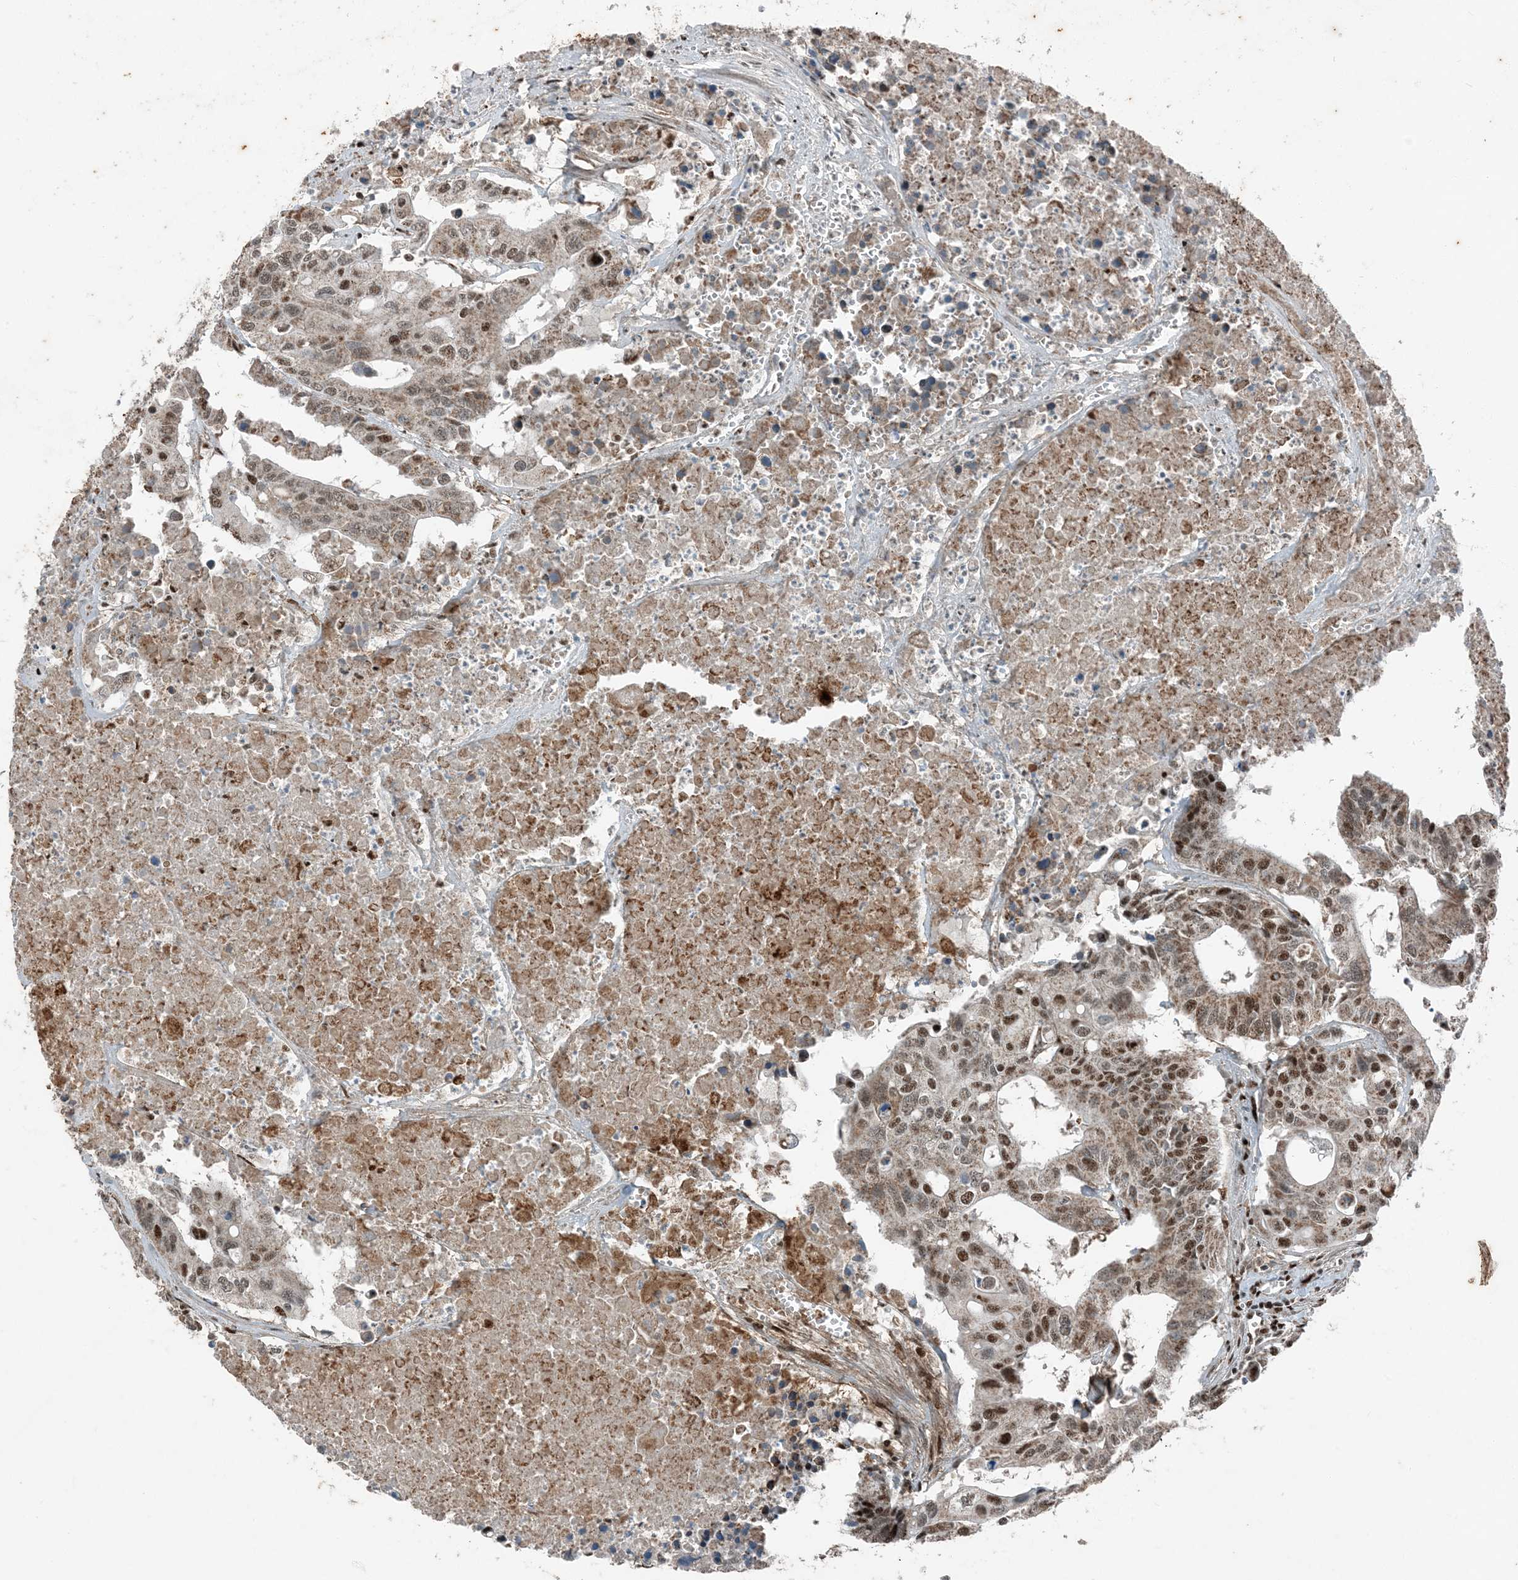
{"staining": {"intensity": "moderate", "quantity": ">75%", "location": "nuclear"}, "tissue": "colorectal cancer", "cell_type": "Tumor cells", "image_type": "cancer", "snomed": [{"axis": "morphology", "description": "Adenocarcinoma, NOS"}, {"axis": "topography", "description": "Colon"}], "caption": "Colorectal cancer (adenocarcinoma) was stained to show a protein in brown. There is medium levels of moderate nuclear positivity in about >75% of tumor cells.", "gene": "TADA2B", "patient": {"sex": "male", "age": 77}}